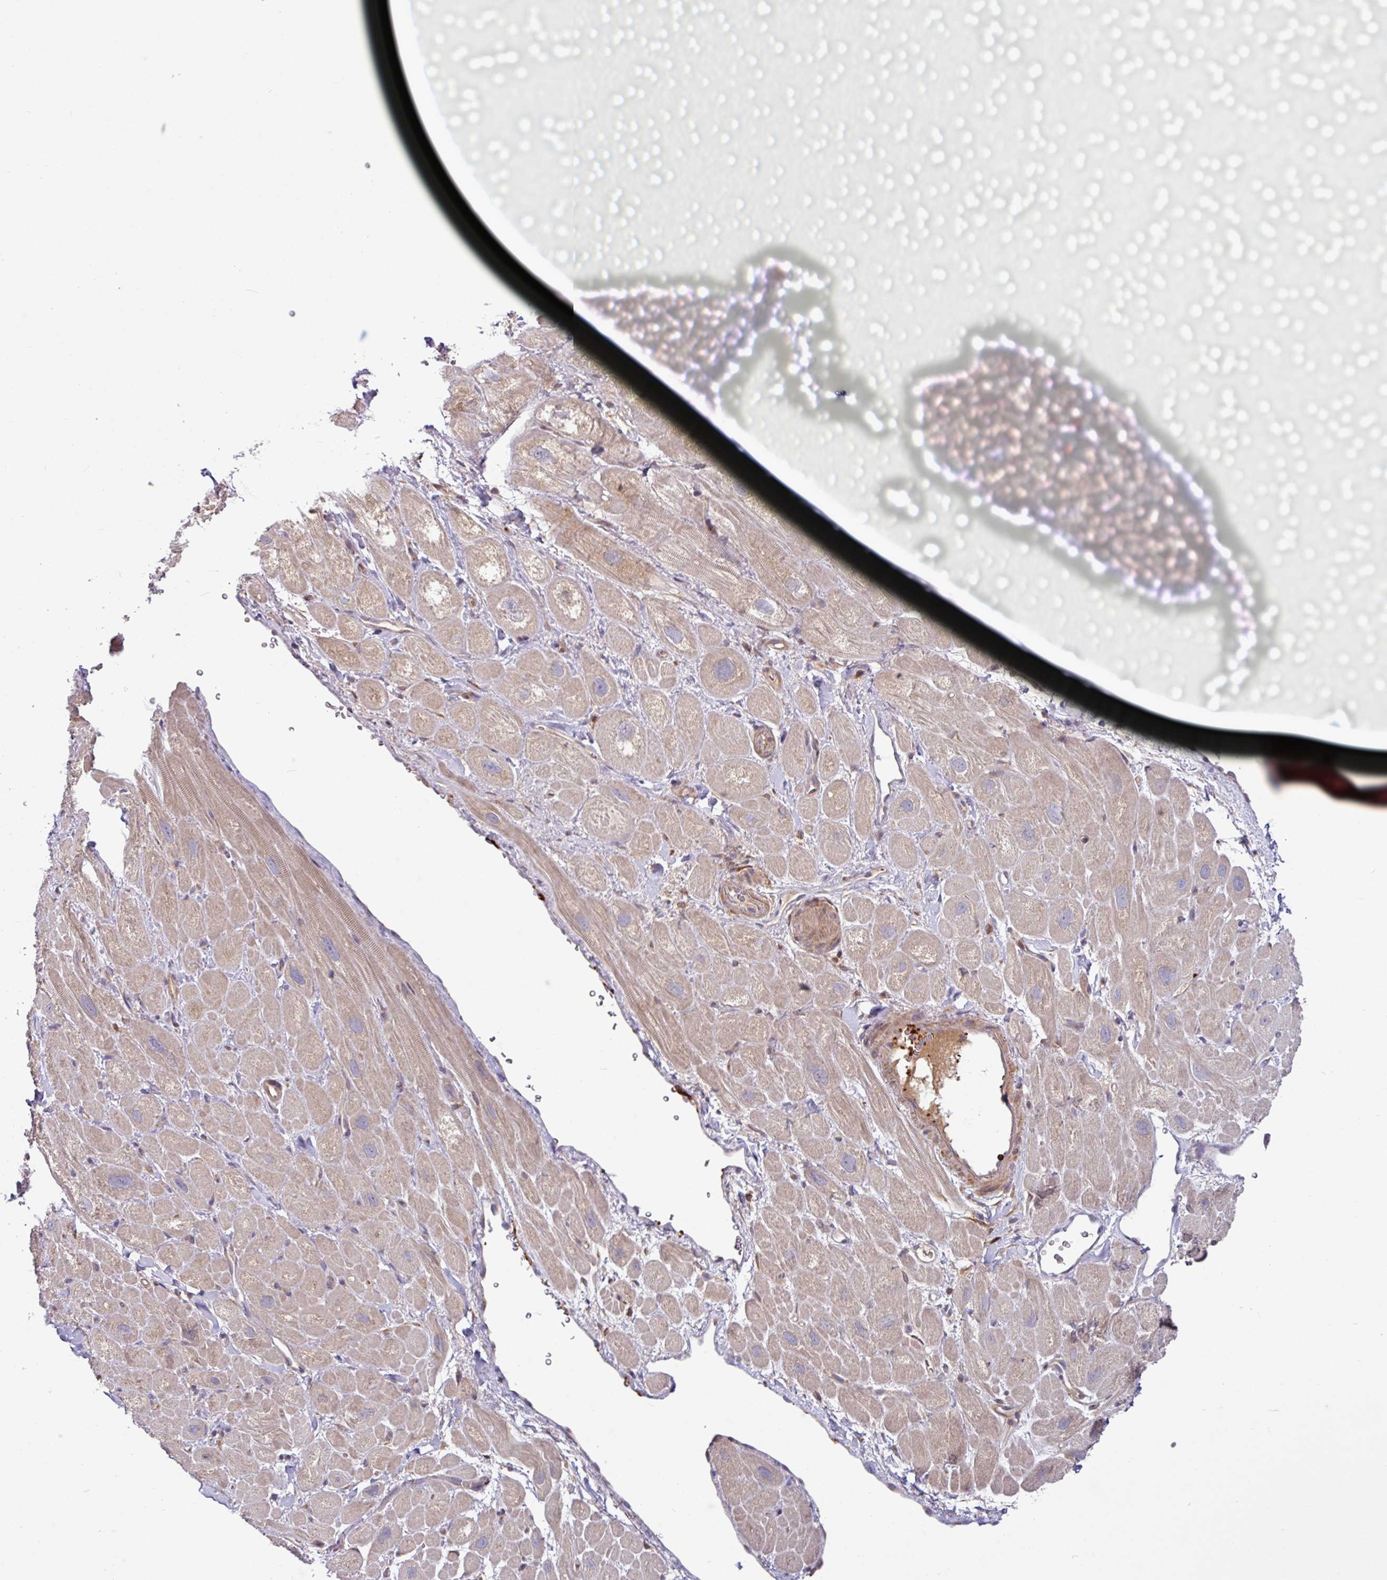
{"staining": {"intensity": "weak", "quantity": ">75%", "location": "cytoplasmic/membranous"}, "tissue": "heart muscle", "cell_type": "Cardiomyocytes", "image_type": "normal", "snomed": [{"axis": "morphology", "description": "Normal tissue, NOS"}, {"axis": "topography", "description": "Heart"}], "caption": "This histopathology image demonstrates unremarkable heart muscle stained with IHC to label a protein in brown. The cytoplasmic/membranous of cardiomyocytes show weak positivity for the protein. Nuclei are counter-stained blue.", "gene": "B4GALNT4", "patient": {"sex": "male", "age": 49}}